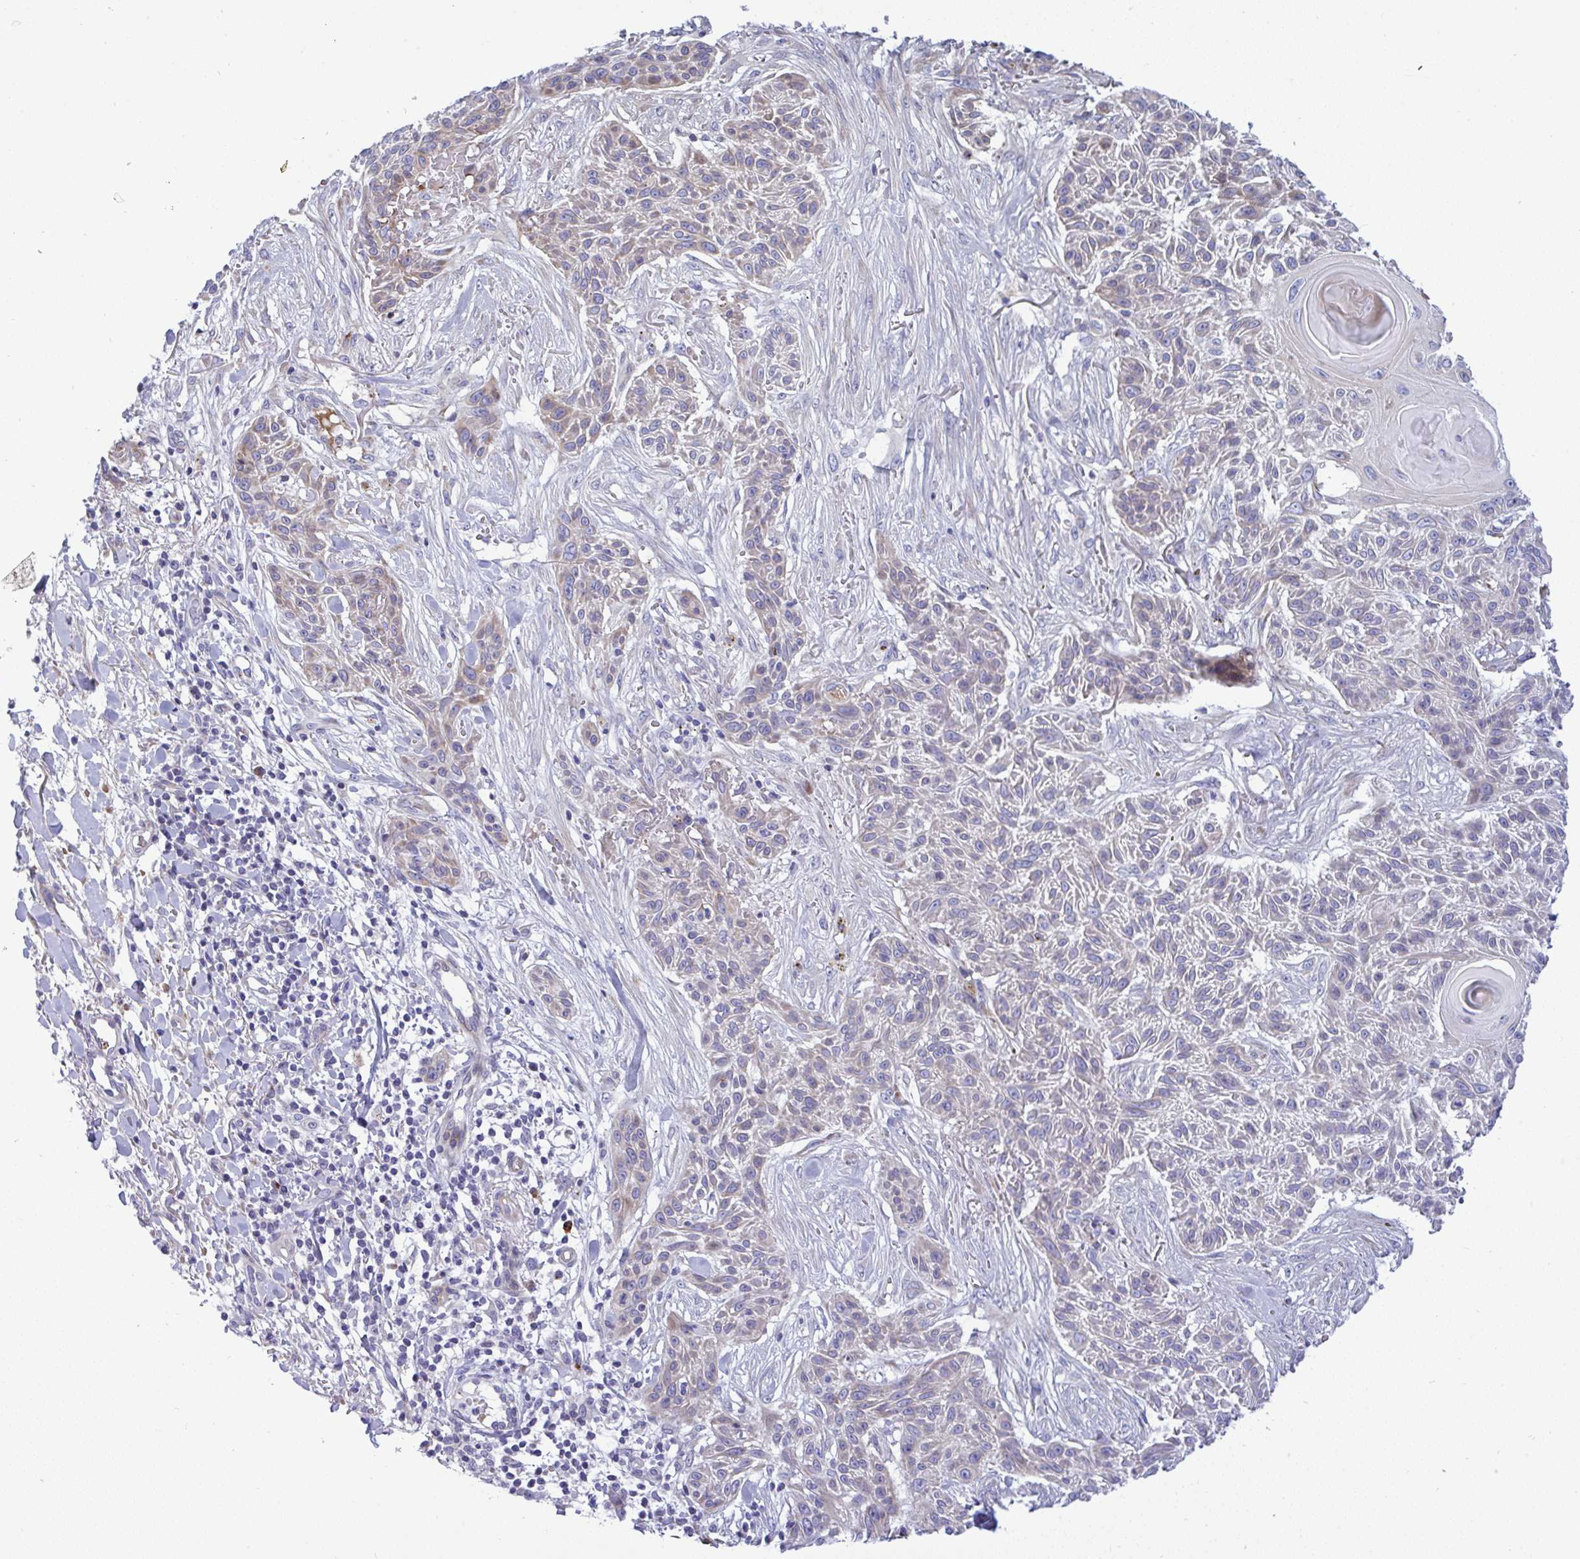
{"staining": {"intensity": "weak", "quantity": "25%-75%", "location": "cytoplasmic/membranous"}, "tissue": "skin cancer", "cell_type": "Tumor cells", "image_type": "cancer", "snomed": [{"axis": "morphology", "description": "Squamous cell carcinoma, NOS"}, {"axis": "topography", "description": "Skin"}], "caption": "Skin cancer (squamous cell carcinoma) was stained to show a protein in brown. There is low levels of weak cytoplasmic/membranous staining in approximately 25%-75% of tumor cells. (Brightfield microscopy of DAB IHC at high magnification).", "gene": "NTN1", "patient": {"sex": "male", "age": 86}}